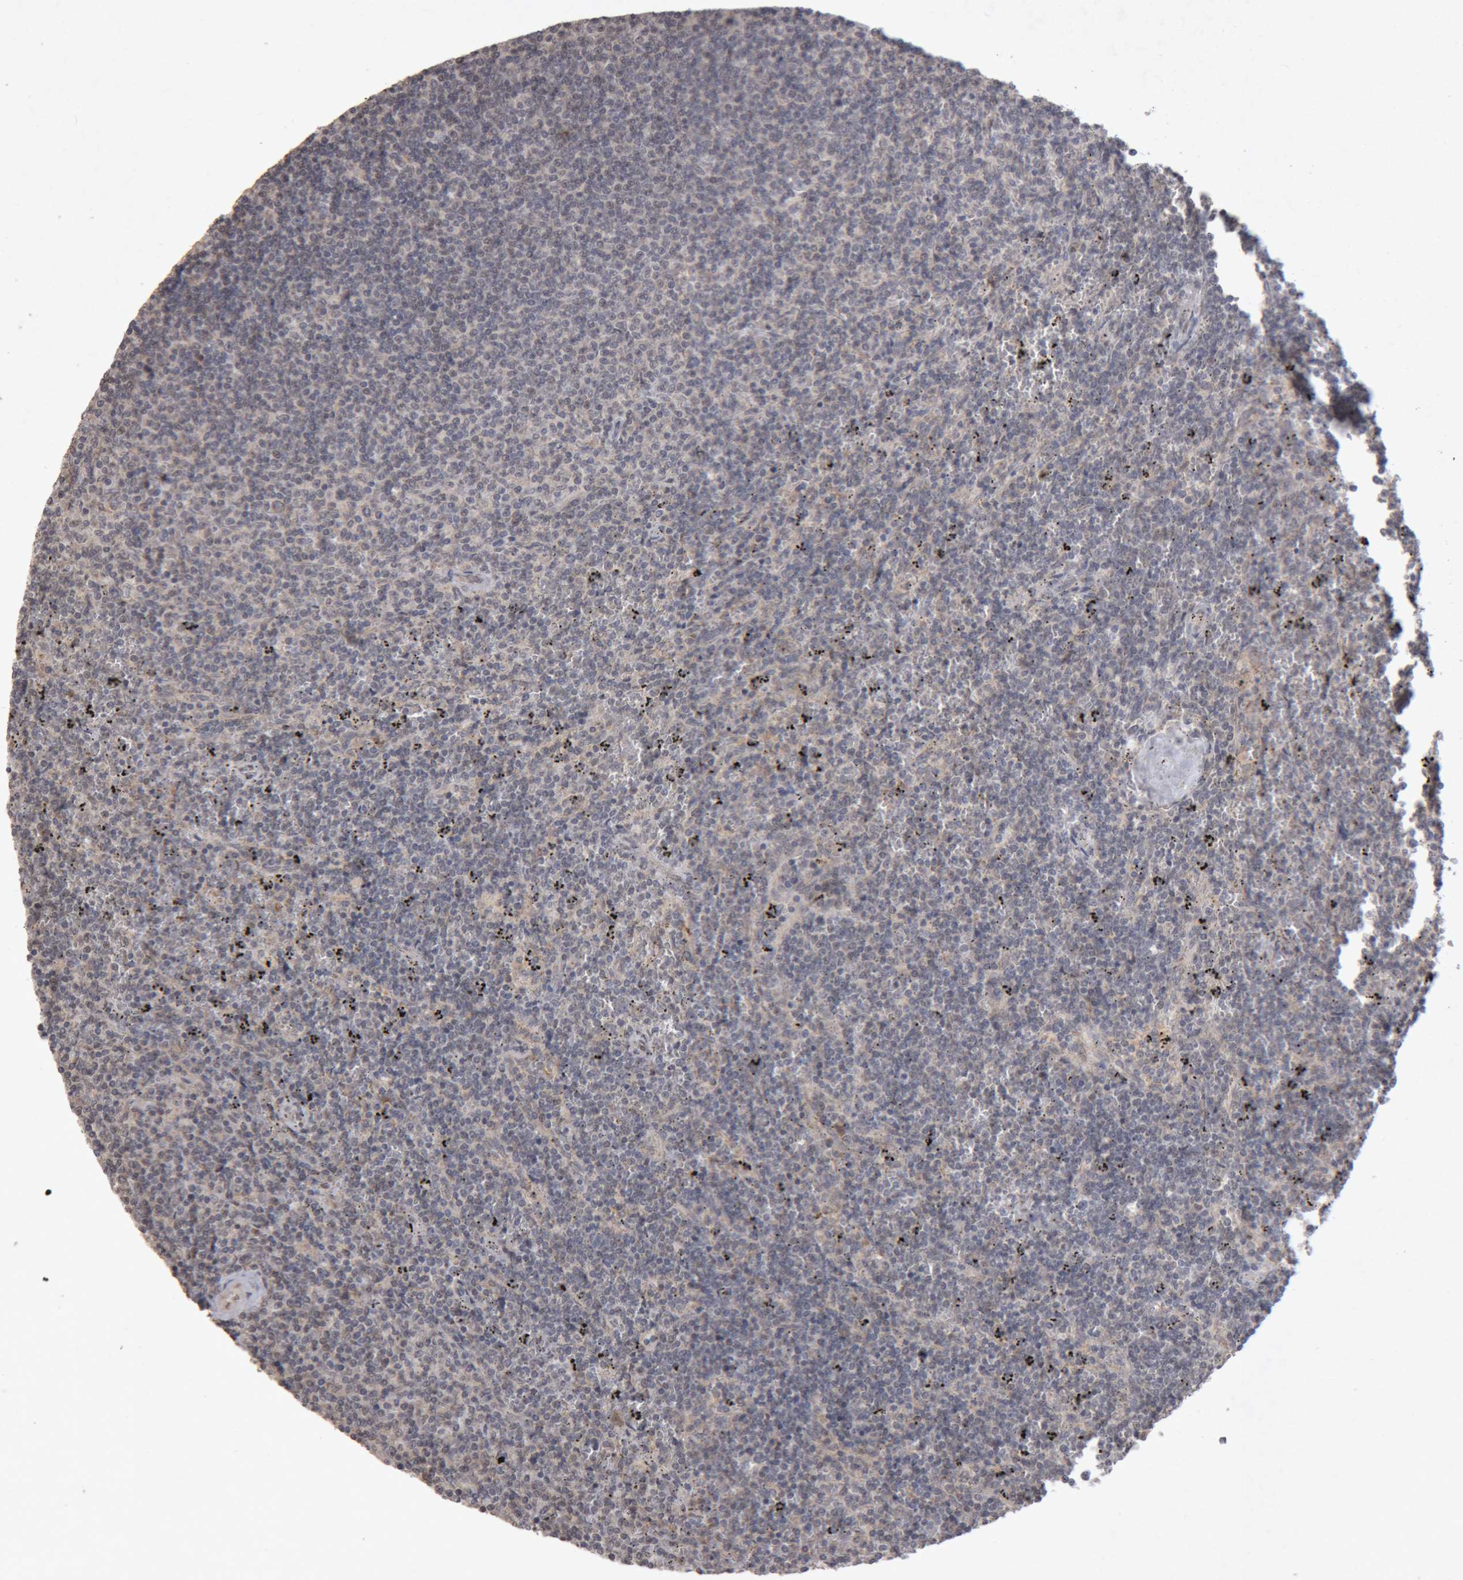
{"staining": {"intensity": "negative", "quantity": "none", "location": "none"}, "tissue": "lymphoma", "cell_type": "Tumor cells", "image_type": "cancer", "snomed": [{"axis": "morphology", "description": "Malignant lymphoma, non-Hodgkin's type, Low grade"}, {"axis": "topography", "description": "Spleen"}], "caption": "Human low-grade malignant lymphoma, non-Hodgkin's type stained for a protein using immunohistochemistry shows no positivity in tumor cells.", "gene": "MEP1A", "patient": {"sex": "female", "age": 50}}